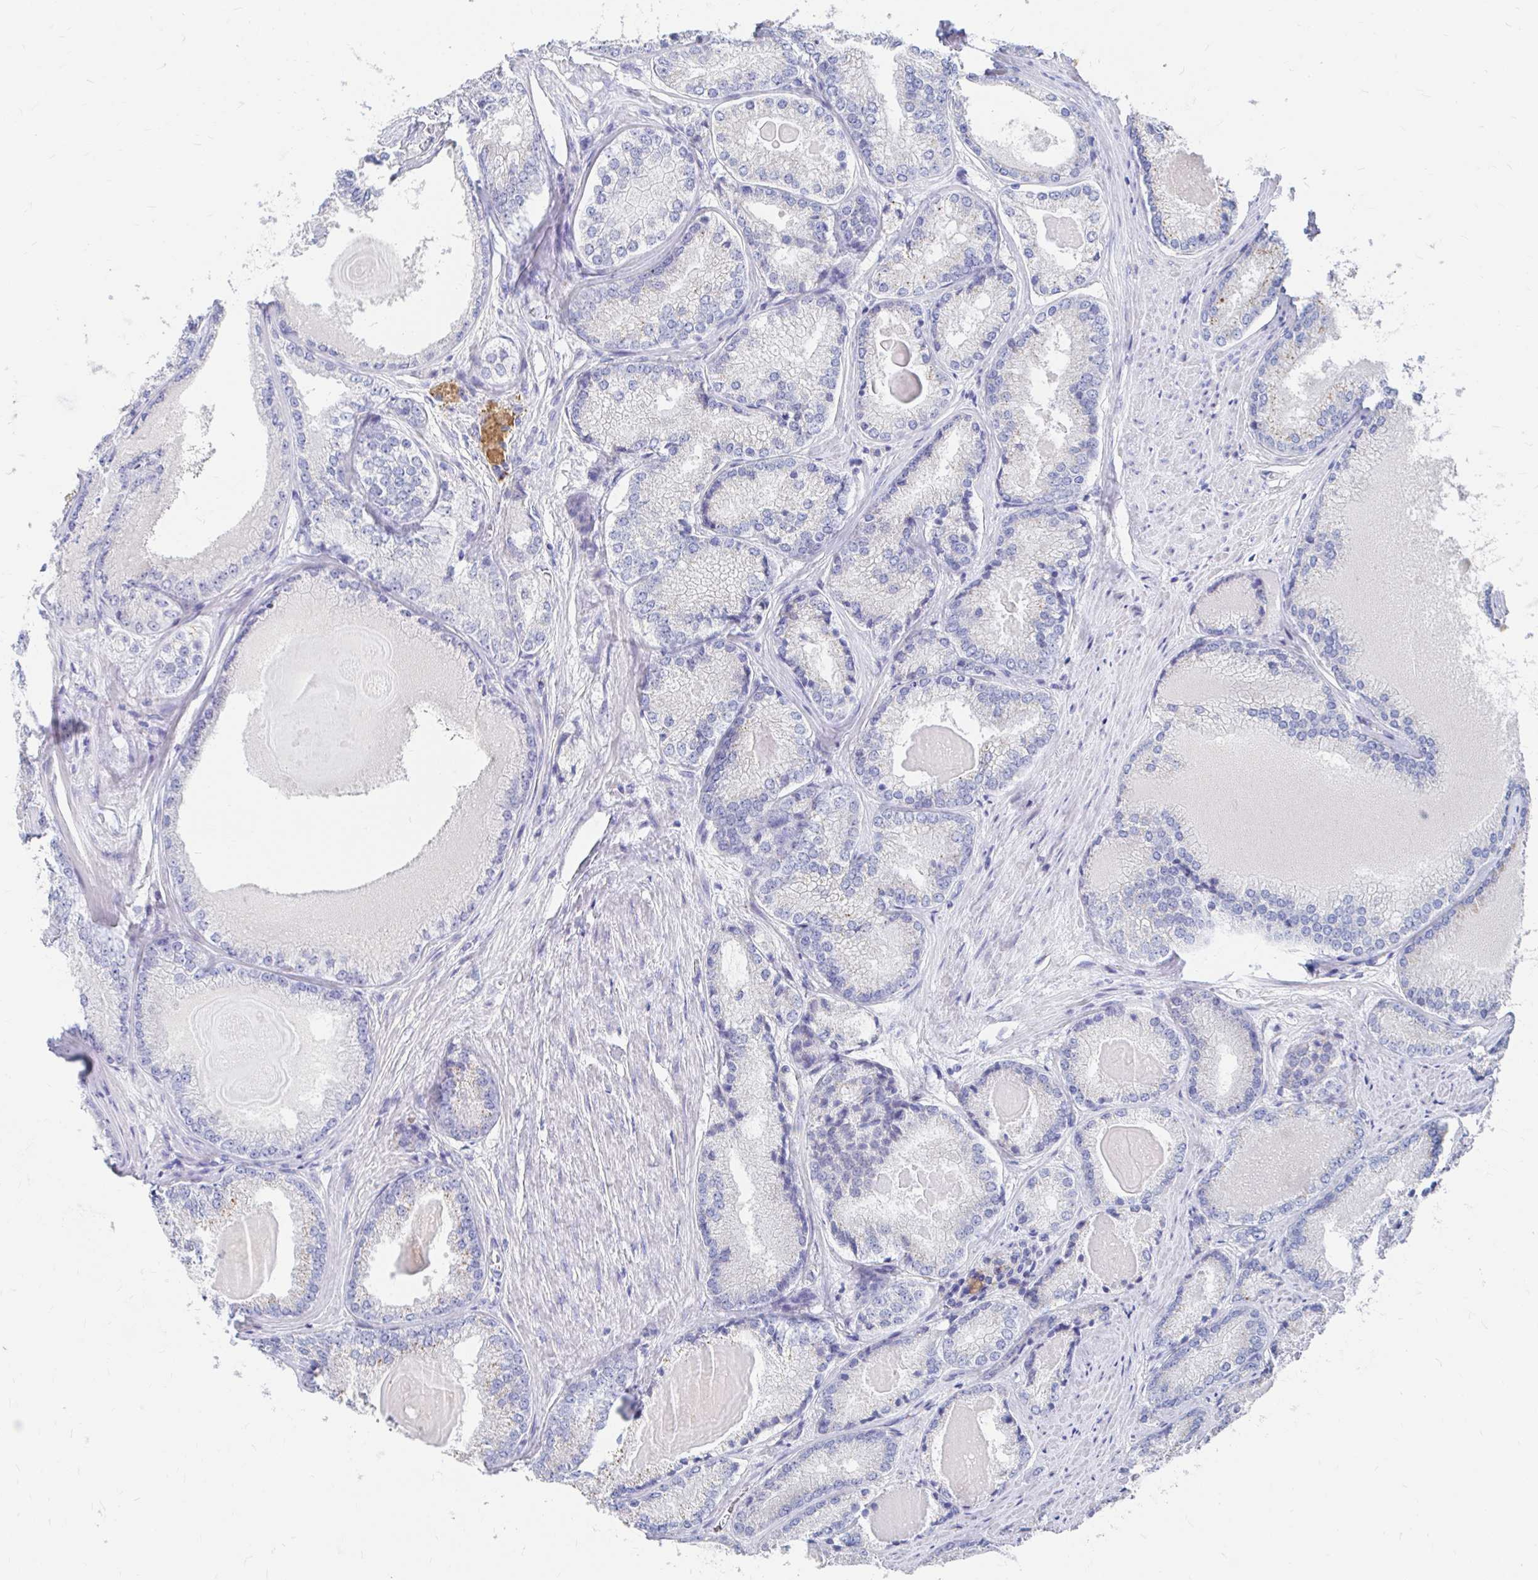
{"staining": {"intensity": "negative", "quantity": "none", "location": "none"}, "tissue": "prostate cancer", "cell_type": "Tumor cells", "image_type": "cancer", "snomed": [{"axis": "morphology", "description": "Adenocarcinoma, NOS"}, {"axis": "morphology", "description": "Adenocarcinoma, Low grade"}, {"axis": "topography", "description": "Prostate"}], "caption": "Human adenocarcinoma (prostate) stained for a protein using immunohistochemistry (IHC) reveals no positivity in tumor cells.", "gene": "LAMC3", "patient": {"sex": "male", "age": 68}}